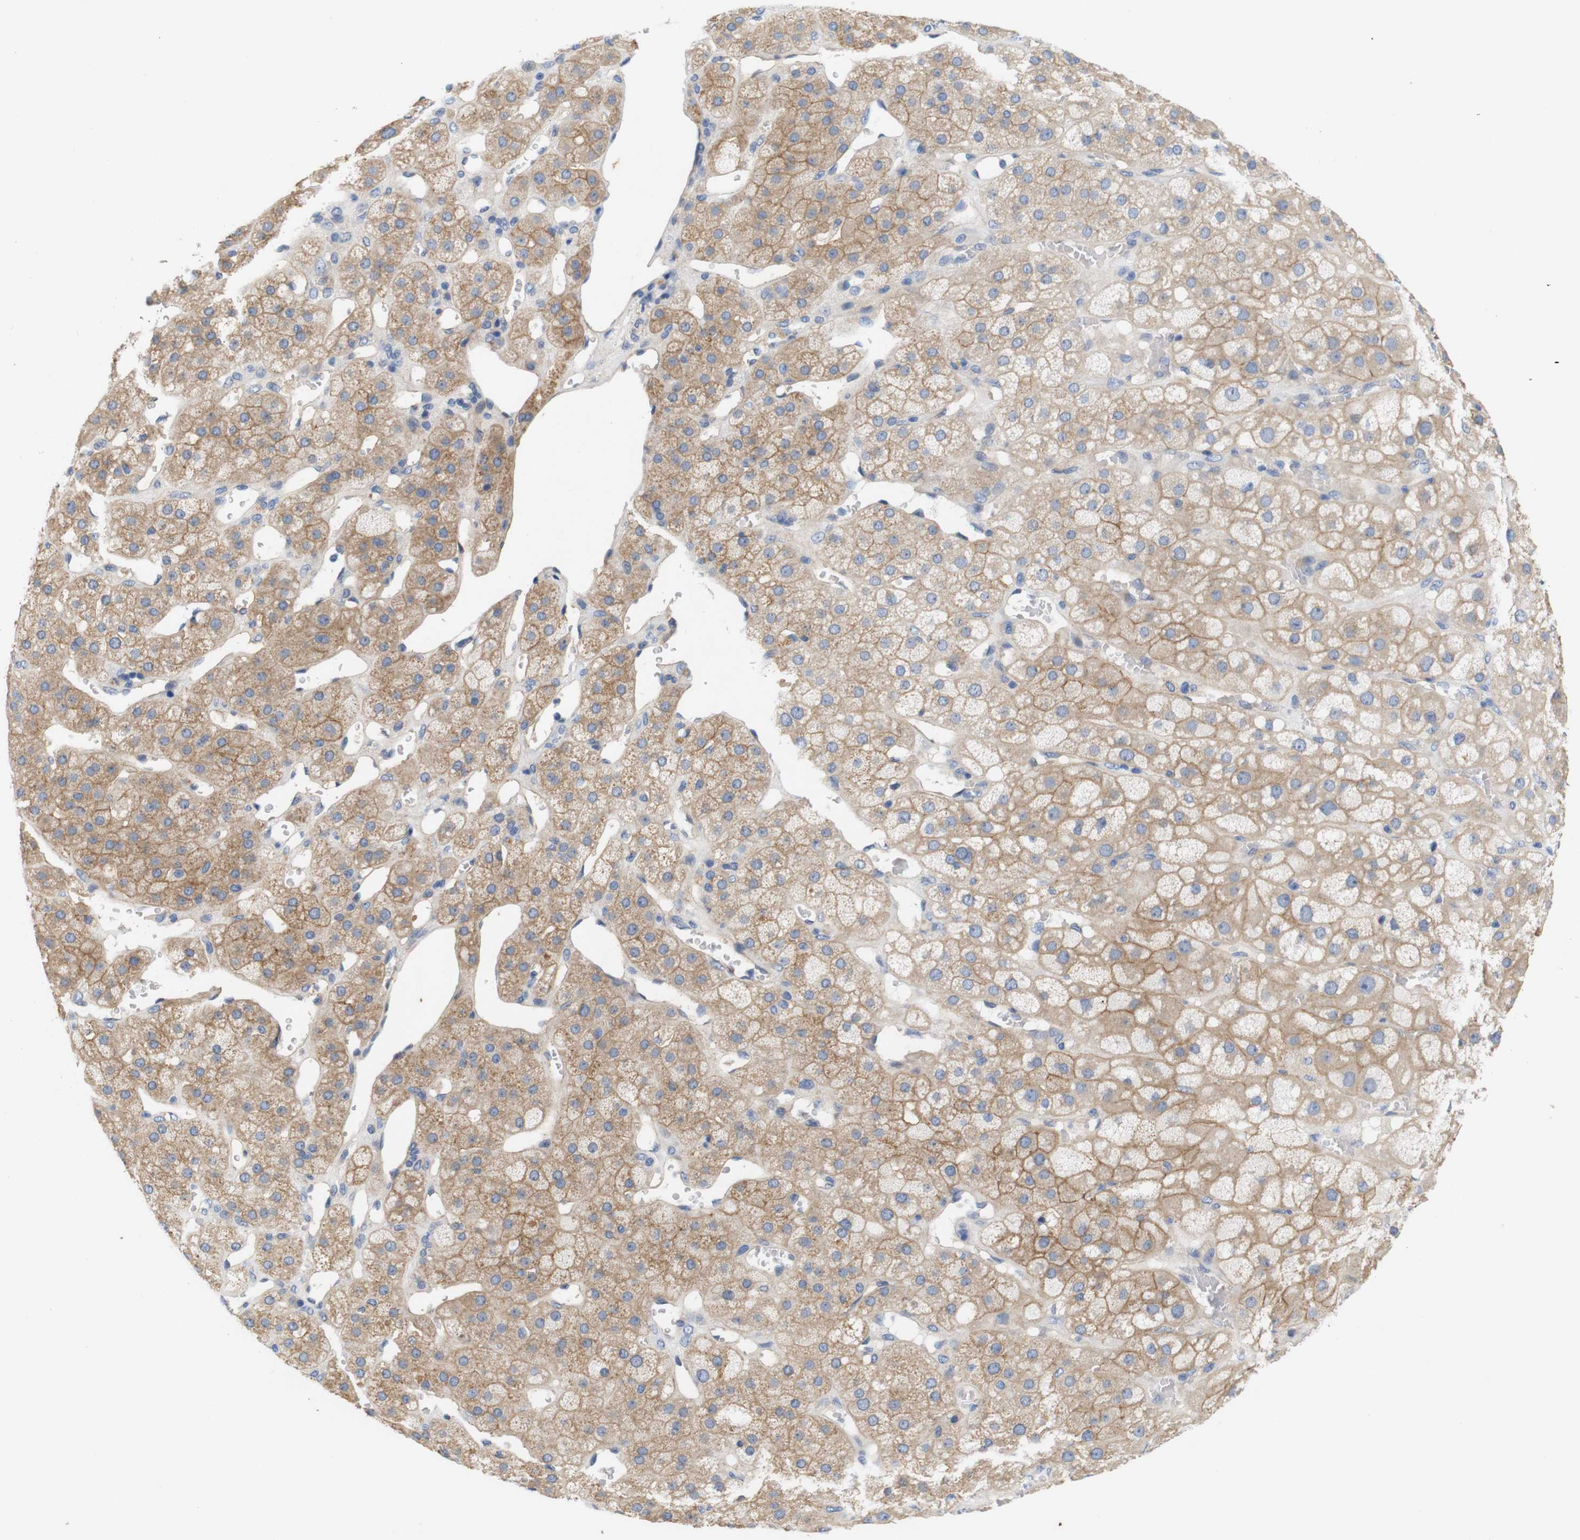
{"staining": {"intensity": "moderate", "quantity": "25%-75%", "location": "cytoplasmic/membranous"}, "tissue": "adrenal gland", "cell_type": "Glandular cells", "image_type": "normal", "snomed": [{"axis": "morphology", "description": "Normal tissue, NOS"}, {"axis": "topography", "description": "Adrenal gland"}], "caption": "Brown immunohistochemical staining in benign adrenal gland shows moderate cytoplasmic/membranous positivity in approximately 25%-75% of glandular cells. The protein is stained brown, and the nuclei are stained in blue (DAB IHC with brightfield microscopy, high magnification).", "gene": "ITGA5", "patient": {"sex": "female", "age": 47}}